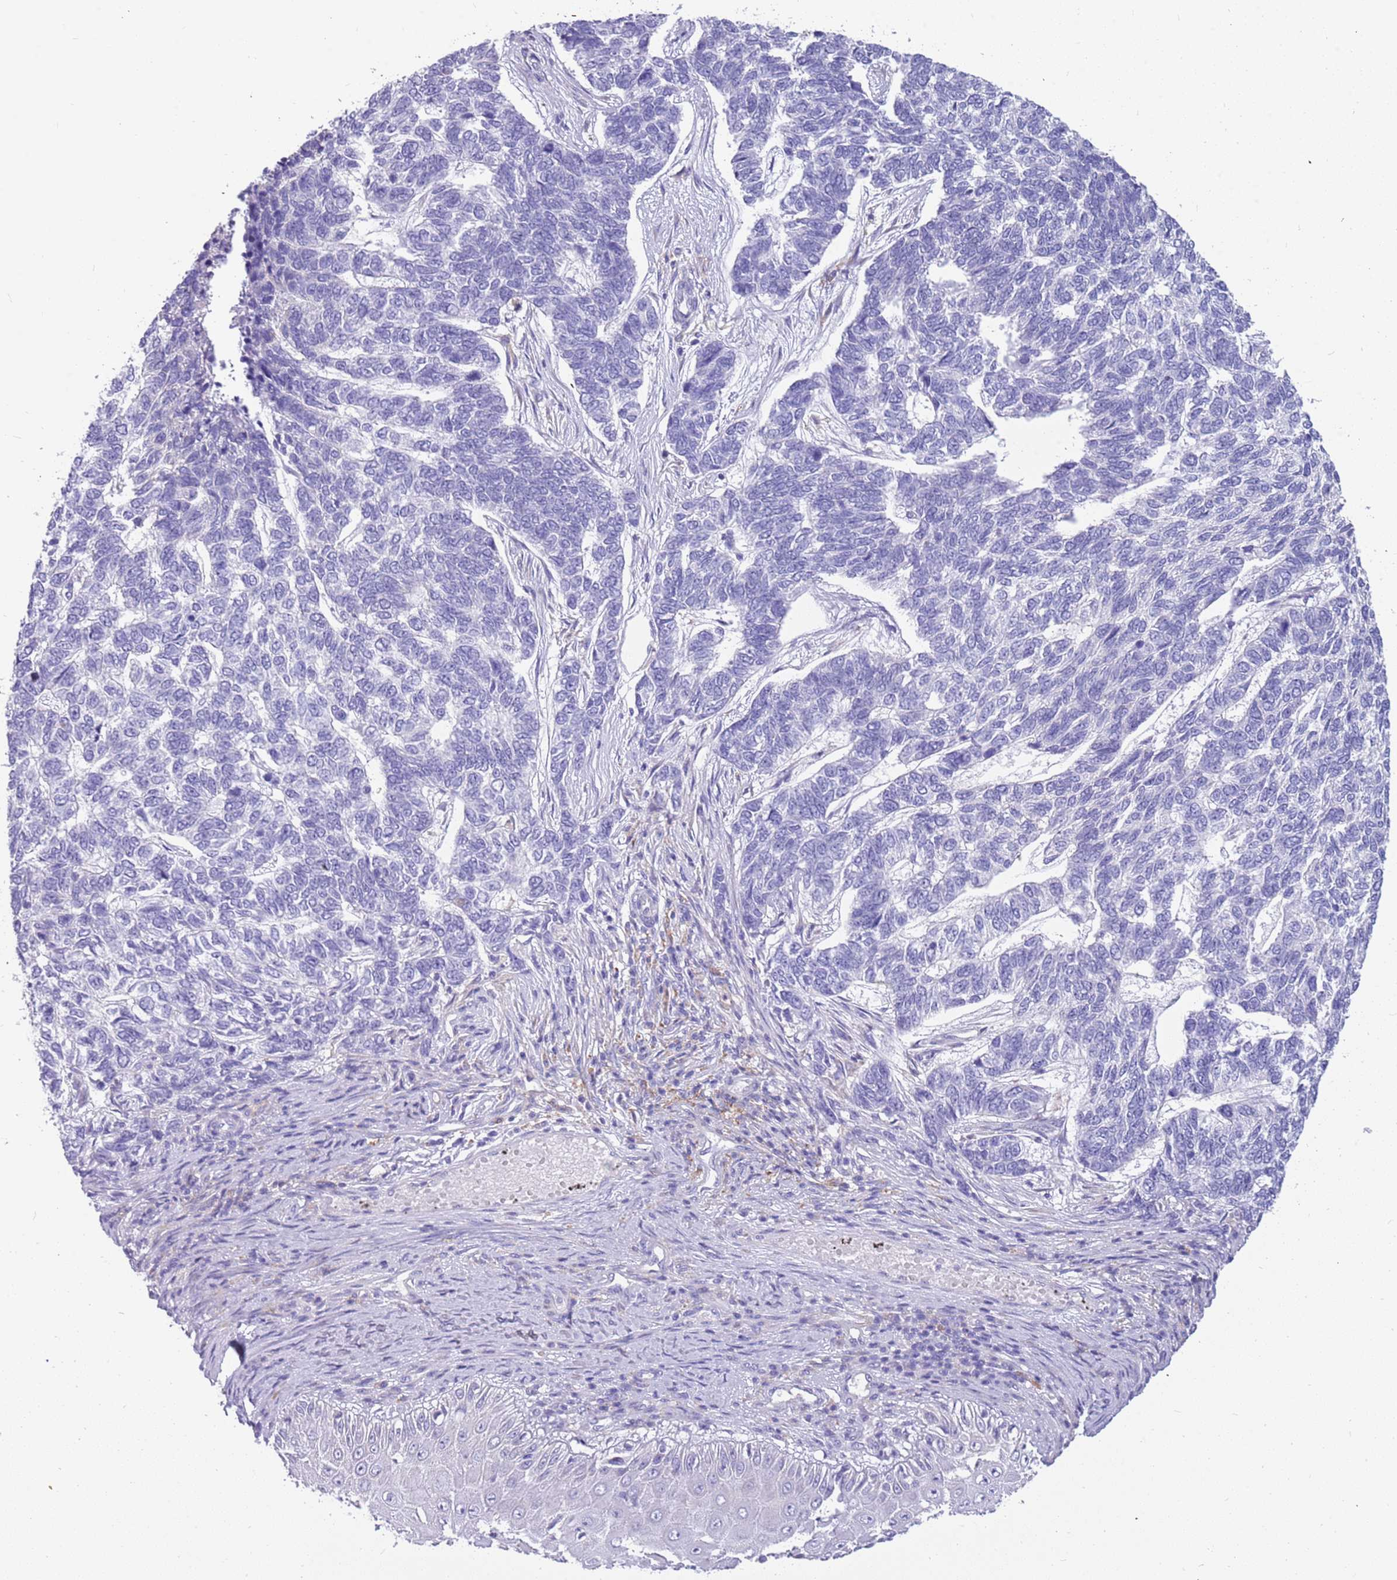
{"staining": {"intensity": "negative", "quantity": "none", "location": "none"}, "tissue": "skin cancer", "cell_type": "Tumor cells", "image_type": "cancer", "snomed": [{"axis": "morphology", "description": "Basal cell carcinoma"}, {"axis": "topography", "description": "Skin"}], "caption": "Tumor cells are negative for protein expression in human basal cell carcinoma (skin).", "gene": "RHCG", "patient": {"sex": "female", "age": 65}}